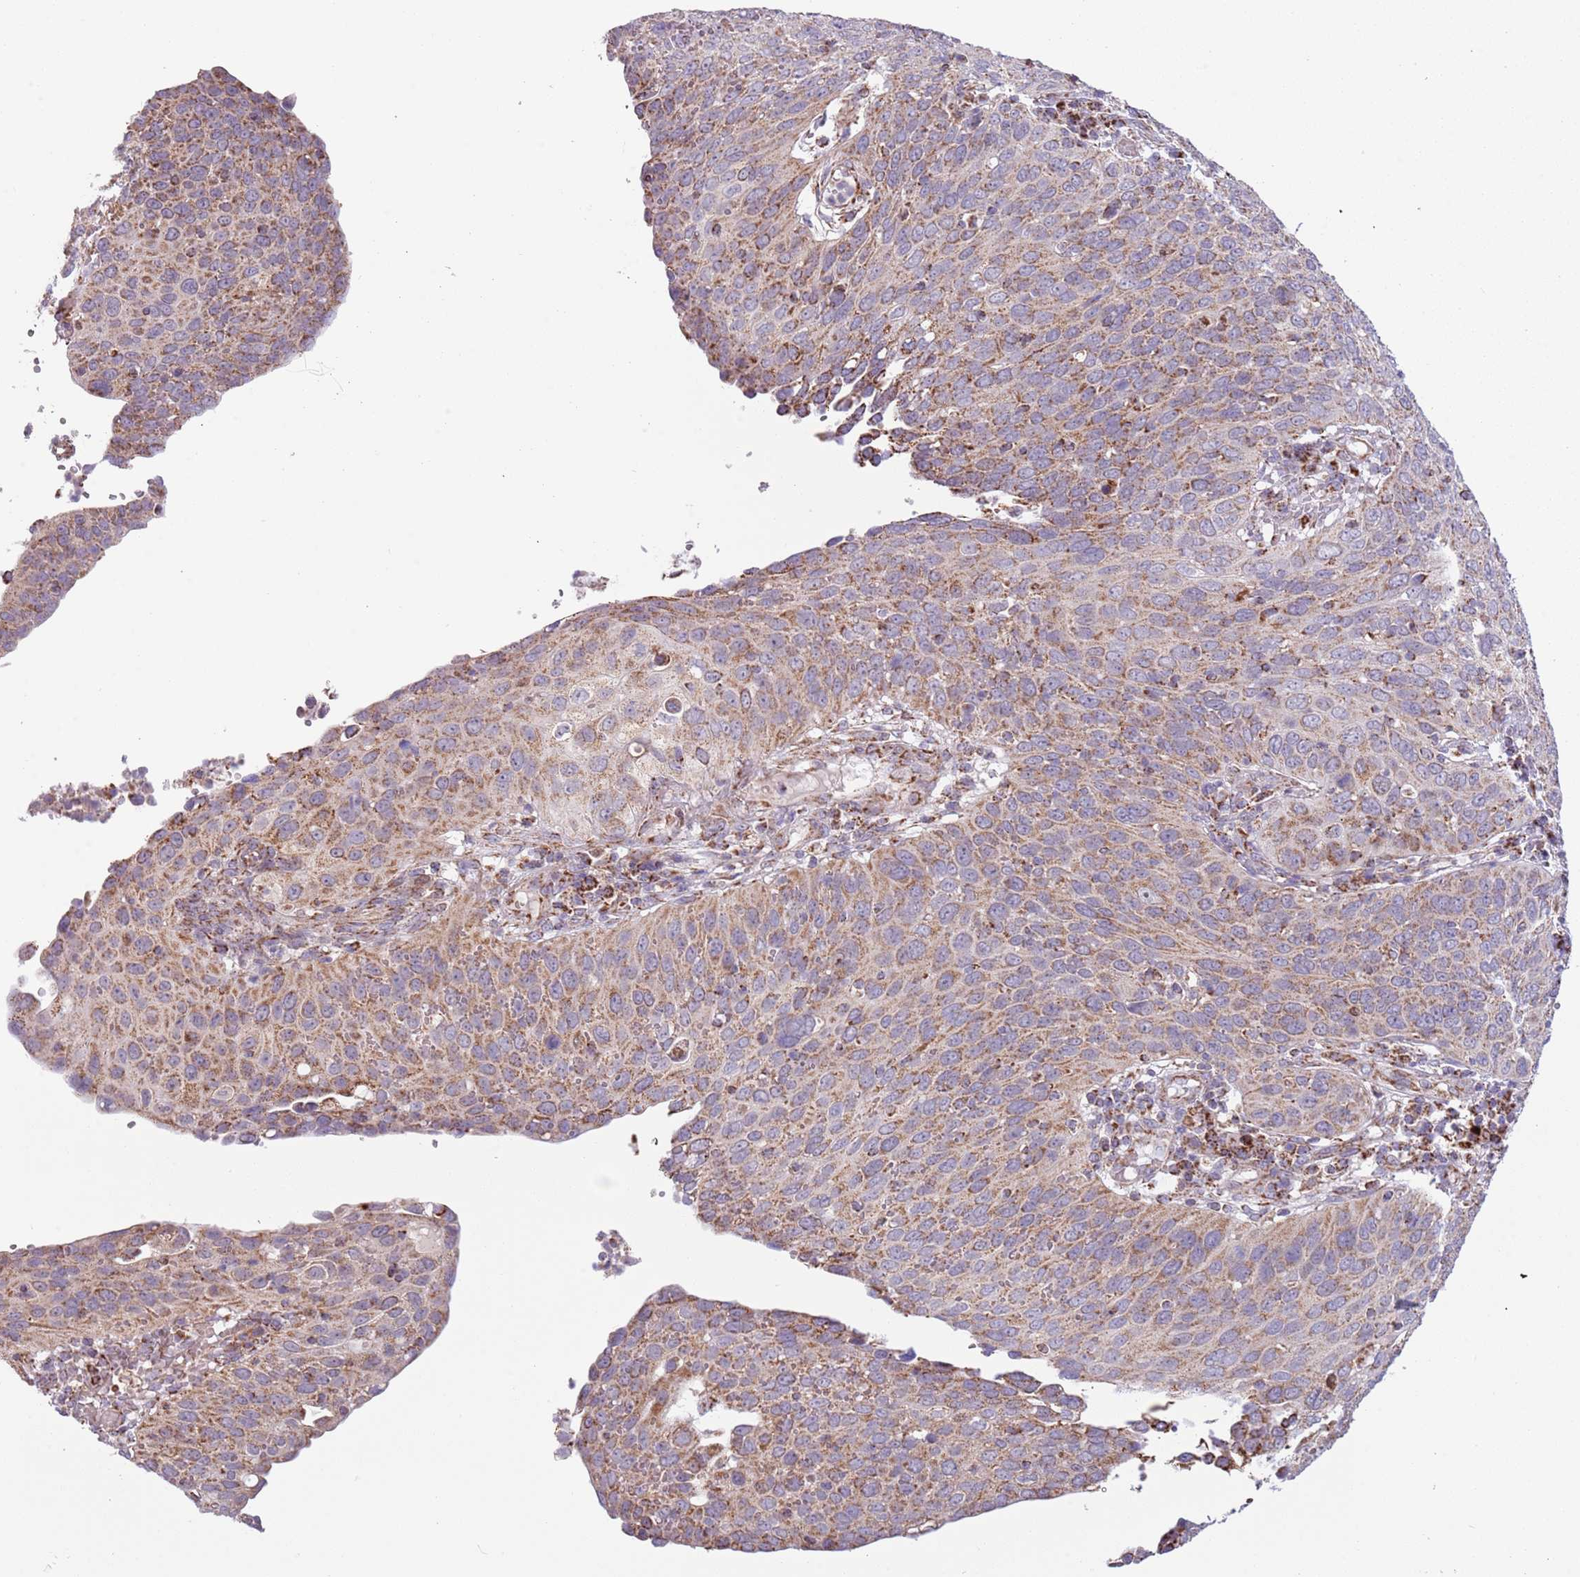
{"staining": {"intensity": "moderate", "quantity": "25%-75%", "location": "cytoplasmic/membranous"}, "tissue": "cervical cancer", "cell_type": "Tumor cells", "image_type": "cancer", "snomed": [{"axis": "morphology", "description": "Squamous cell carcinoma, NOS"}, {"axis": "topography", "description": "Cervix"}], "caption": "Brown immunohistochemical staining in human cervical cancer (squamous cell carcinoma) exhibits moderate cytoplasmic/membranous staining in approximately 25%-75% of tumor cells. (DAB (3,3'-diaminobenzidine) IHC, brown staining for protein, blue staining for nuclei).", "gene": "LHX6", "patient": {"sex": "female", "age": 36}}